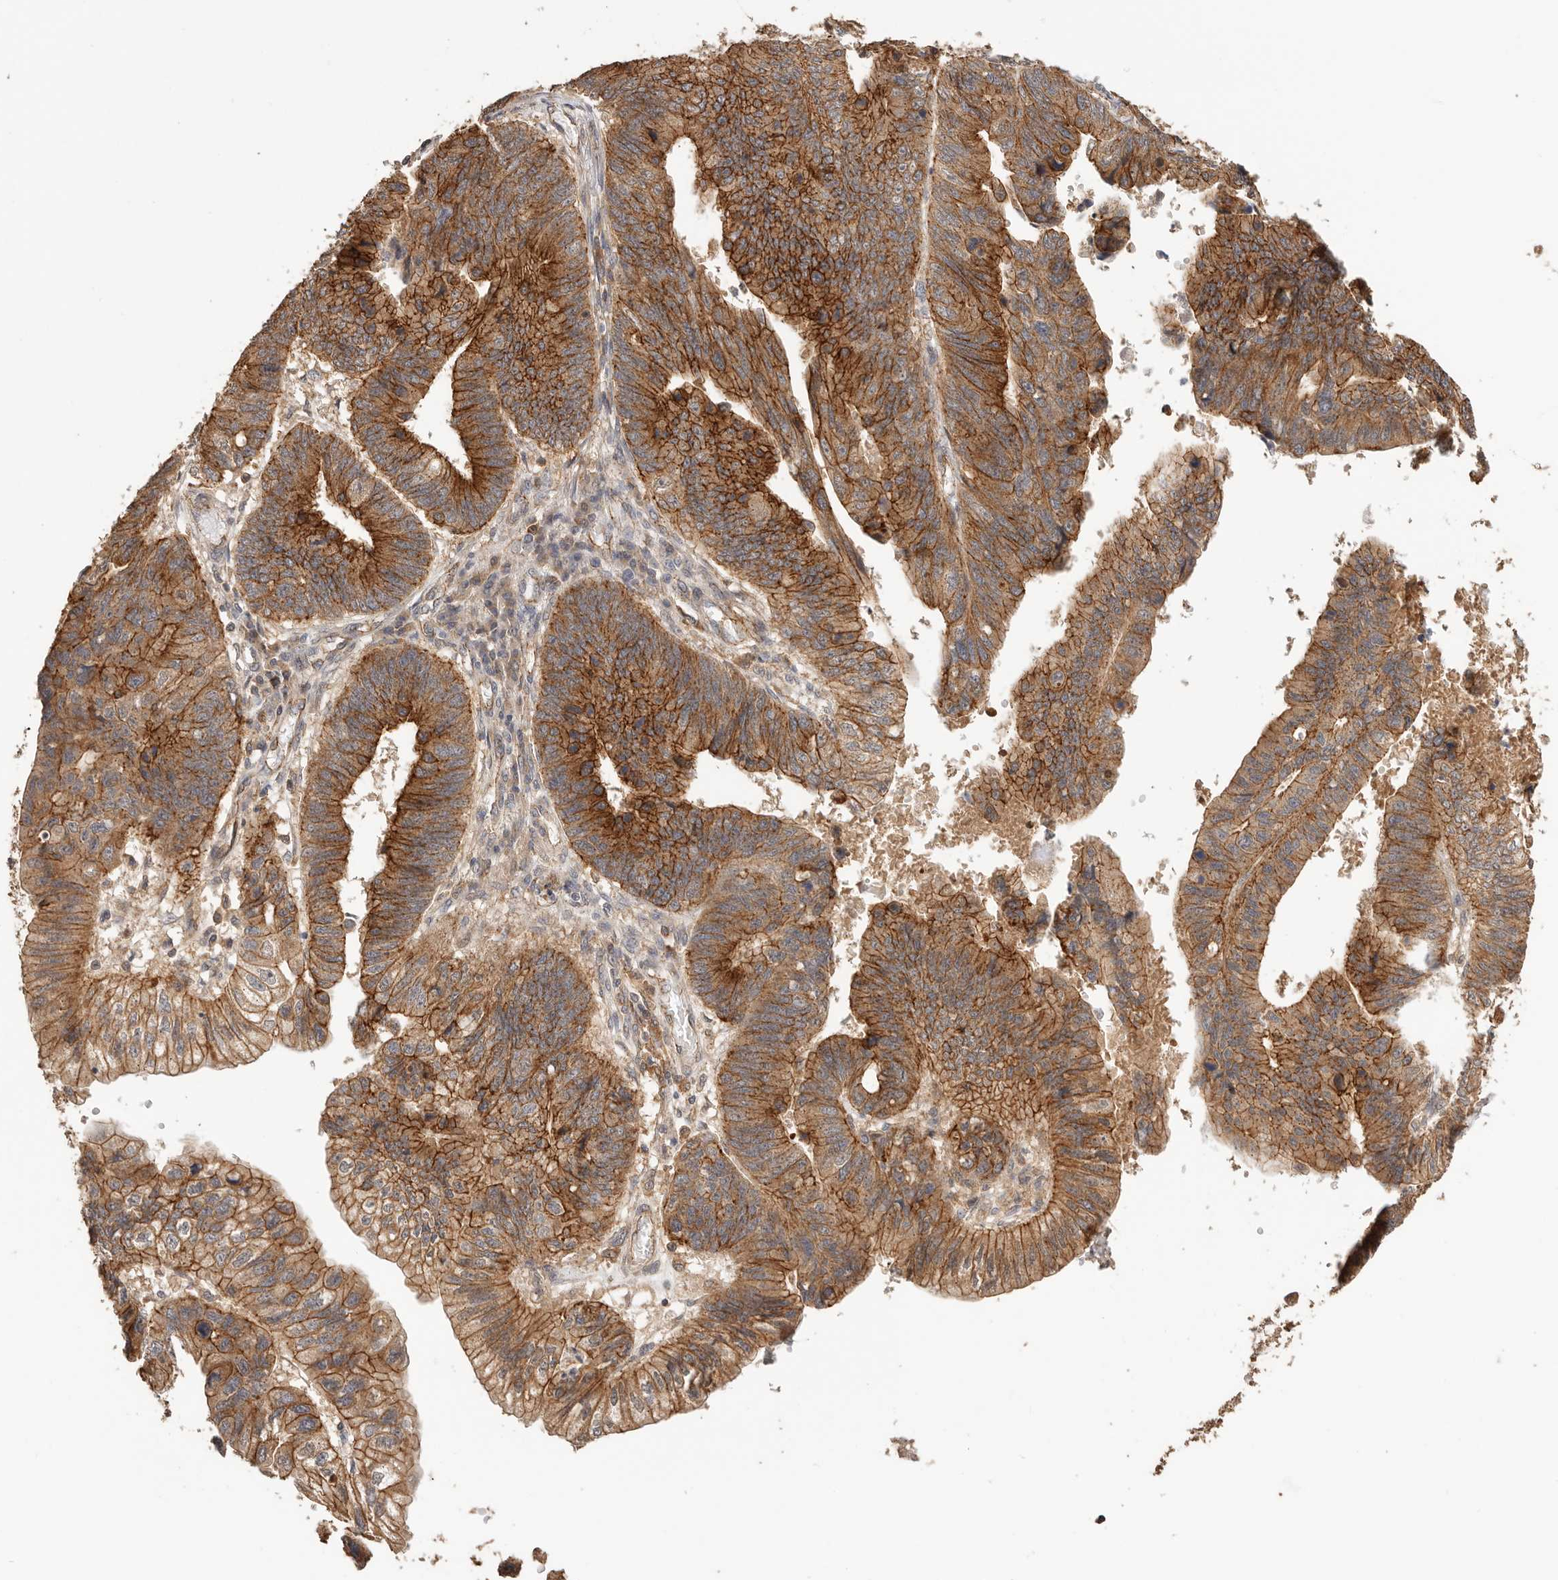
{"staining": {"intensity": "strong", "quantity": ">75%", "location": "cytoplasmic/membranous"}, "tissue": "stomach cancer", "cell_type": "Tumor cells", "image_type": "cancer", "snomed": [{"axis": "morphology", "description": "Adenocarcinoma, NOS"}, {"axis": "topography", "description": "Stomach"}], "caption": "The photomicrograph demonstrates immunohistochemical staining of stomach cancer. There is strong cytoplasmic/membranous expression is present in about >75% of tumor cells.", "gene": "AFDN", "patient": {"sex": "male", "age": 59}}